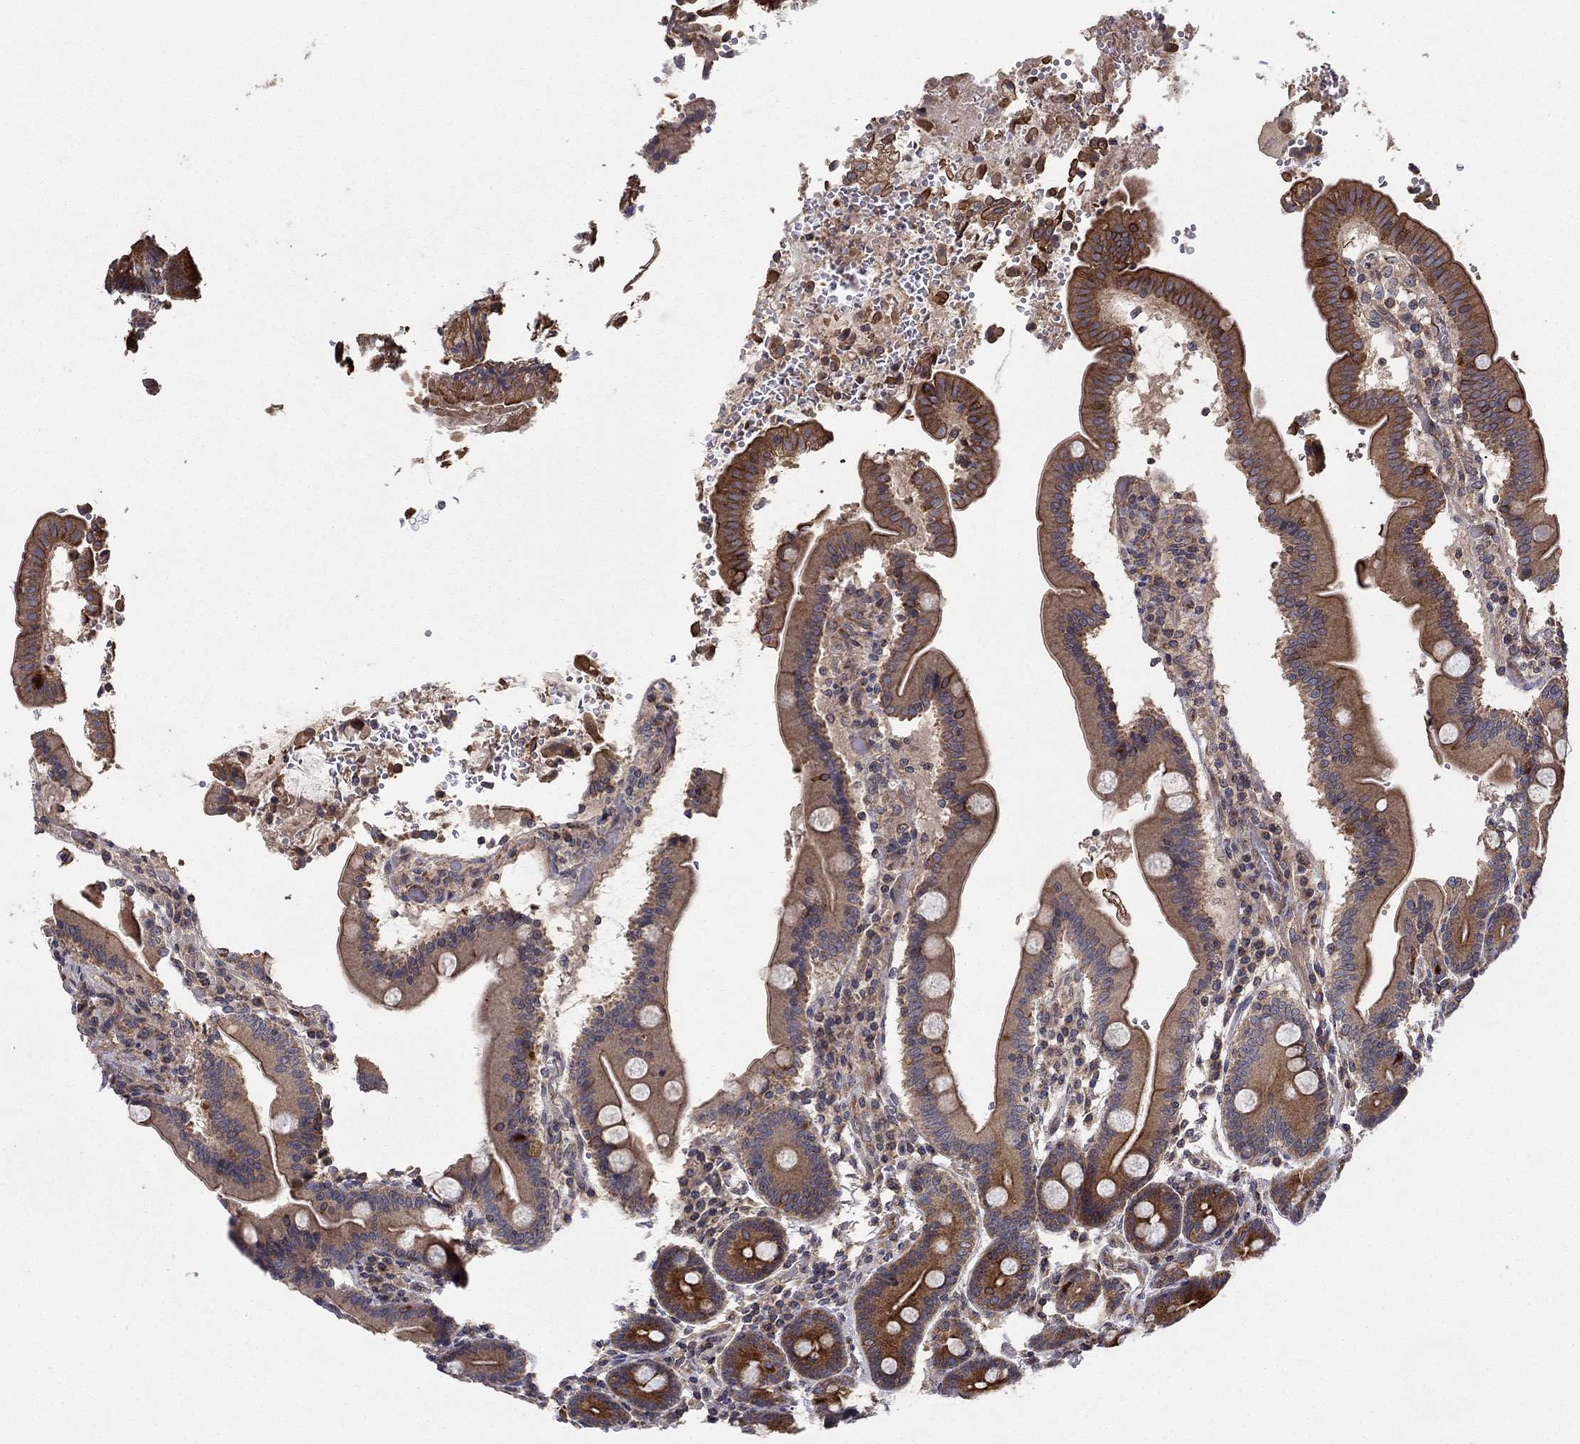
{"staining": {"intensity": "strong", "quantity": "25%-75%", "location": "cytoplasmic/membranous"}, "tissue": "duodenum", "cell_type": "Glandular cells", "image_type": "normal", "snomed": [{"axis": "morphology", "description": "Normal tissue, NOS"}, {"axis": "topography", "description": "Duodenum"}], "caption": "Strong cytoplasmic/membranous positivity is identified in approximately 25%-75% of glandular cells in benign duodenum.", "gene": "BMERB1", "patient": {"sex": "female", "age": 62}}